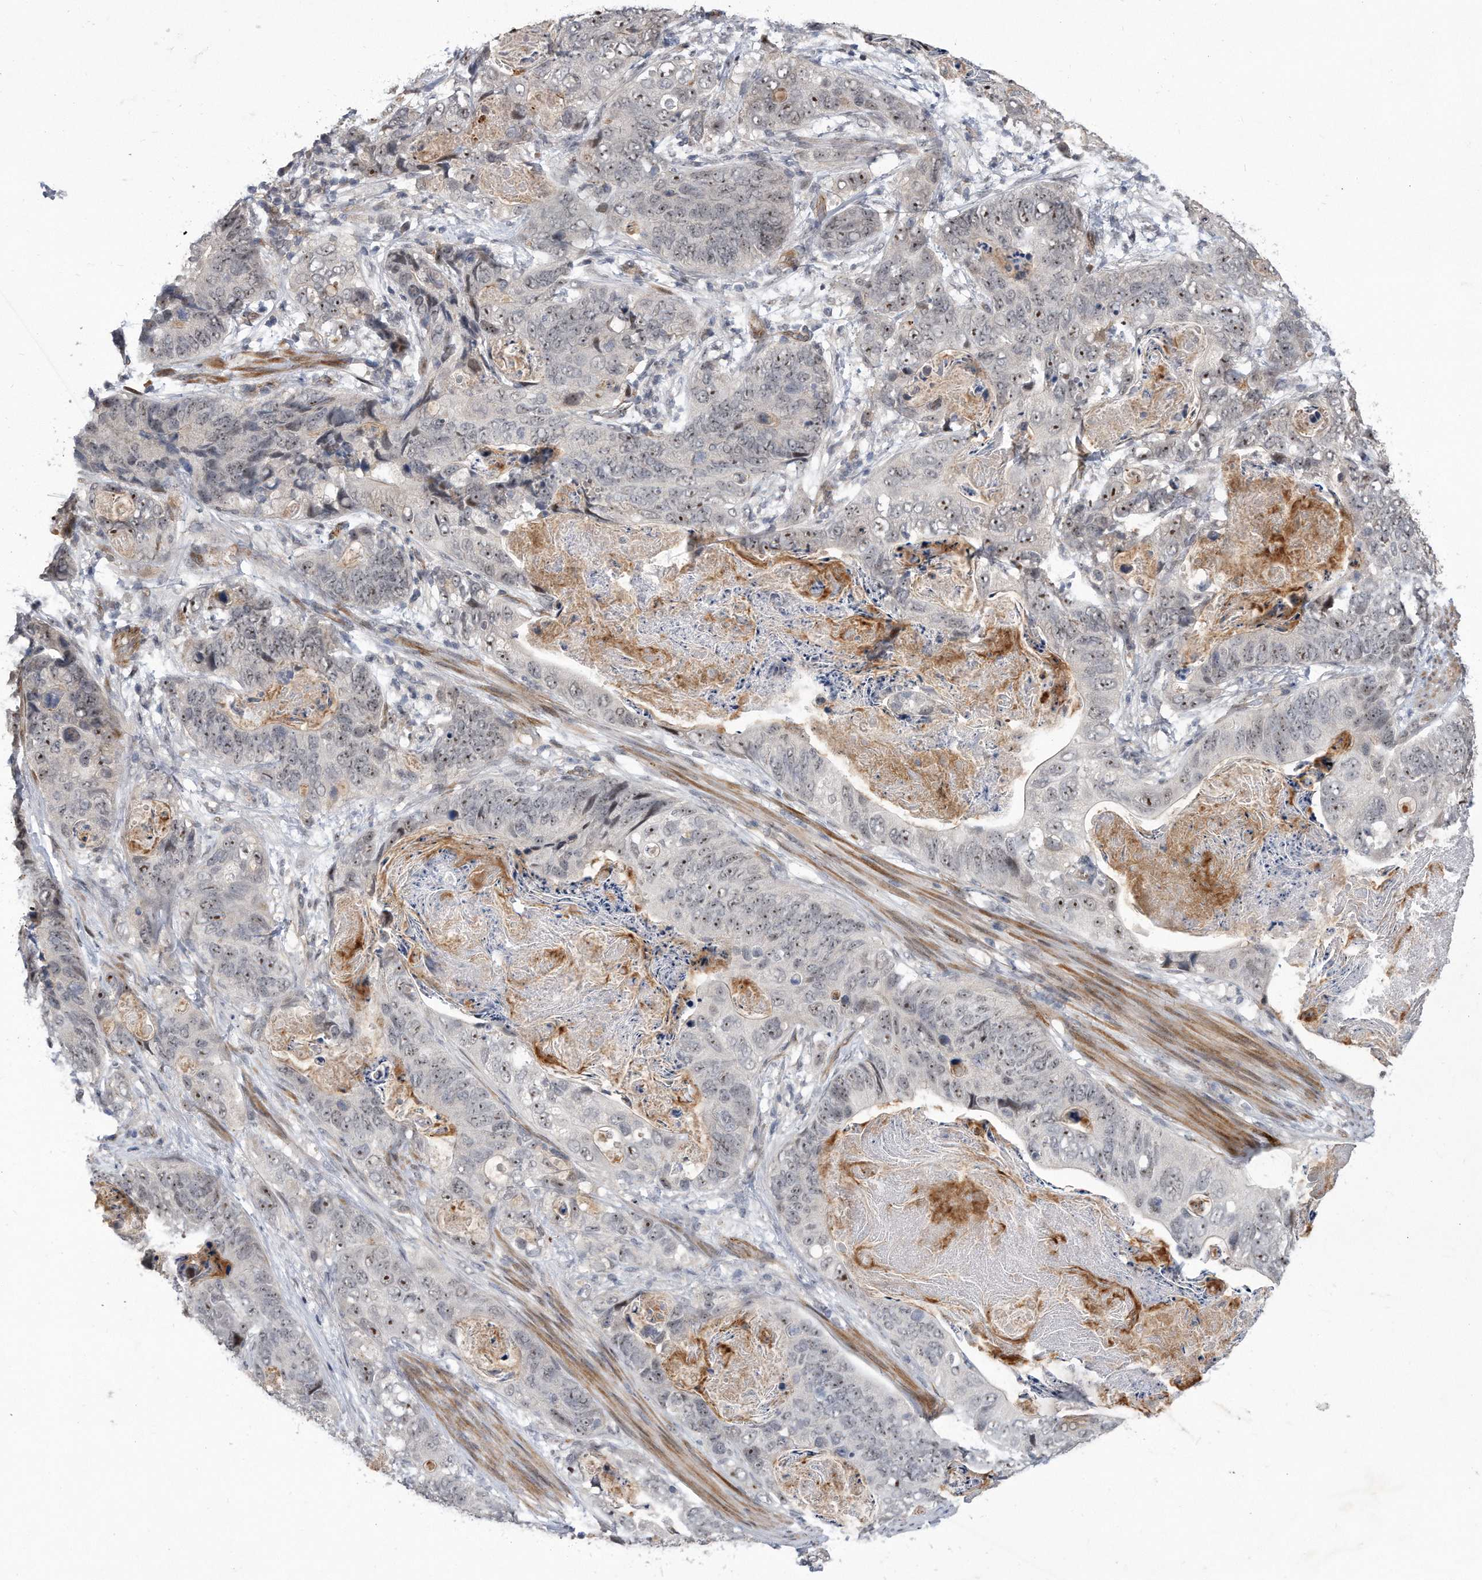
{"staining": {"intensity": "moderate", "quantity": "<25%", "location": "nuclear"}, "tissue": "stomach cancer", "cell_type": "Tumor cells", "image_type": "cancer", "snomed": [{"axis": "morphology", "description": "Normal tissue, NOS"}, {"axis": "morphology", "description": "Adenocarcinoma, NOS"}, {"axis": "topography", "description": "Stomach"}], "caption": "Adenocarcinoma (stomach) stained with DAB (3,3'-diaminobenzidine) IHC exhibits low levels of moderate nuclear positivity in approximately <25% of tumor cells.", "gene": "PGBD2", "patient": {"sex": "female", "age": 89}}